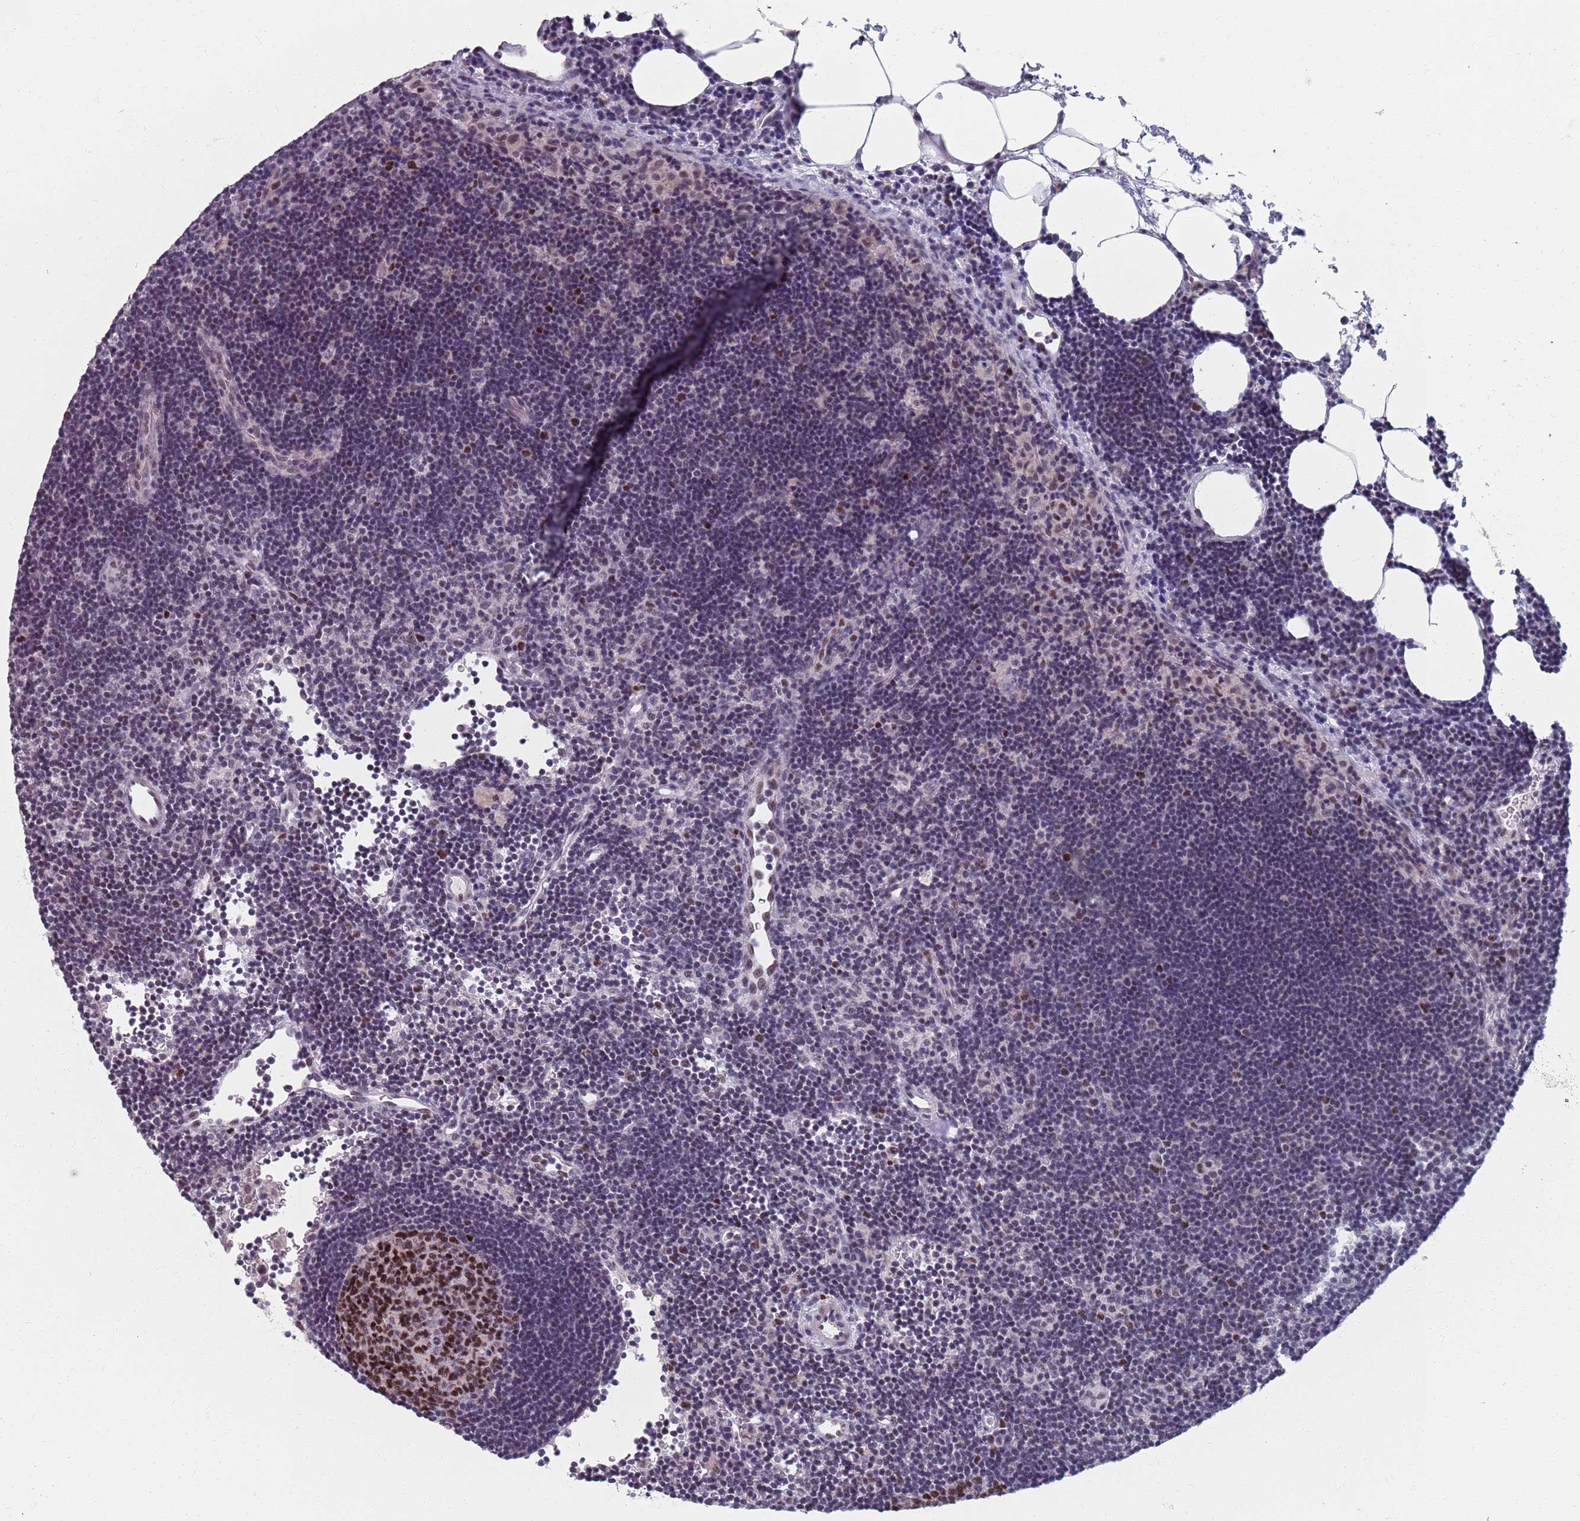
{"staining": {"intensity": "strong", "quantity": ">75%", "location": "nuclear"}, "tissue": "lymph node", "cell_type": "Germinal center cells", "image_type": "normal", "snomed": [{"axis": "morphology", "description": "Normal tissue, NOS"}, {"axis": "topography", "description": "Lymph node"}], "caption": "Immunohistochemistry (IHC) image of benign lymph node: lymph node stained using IHC demonstrates high levels of strong protein expression localized specifically in the nuclear of germinal center cells, appearing as a nuclear brown color.", "gene": "SAMD1", "patient": {"sex": "male", "age": 62}}